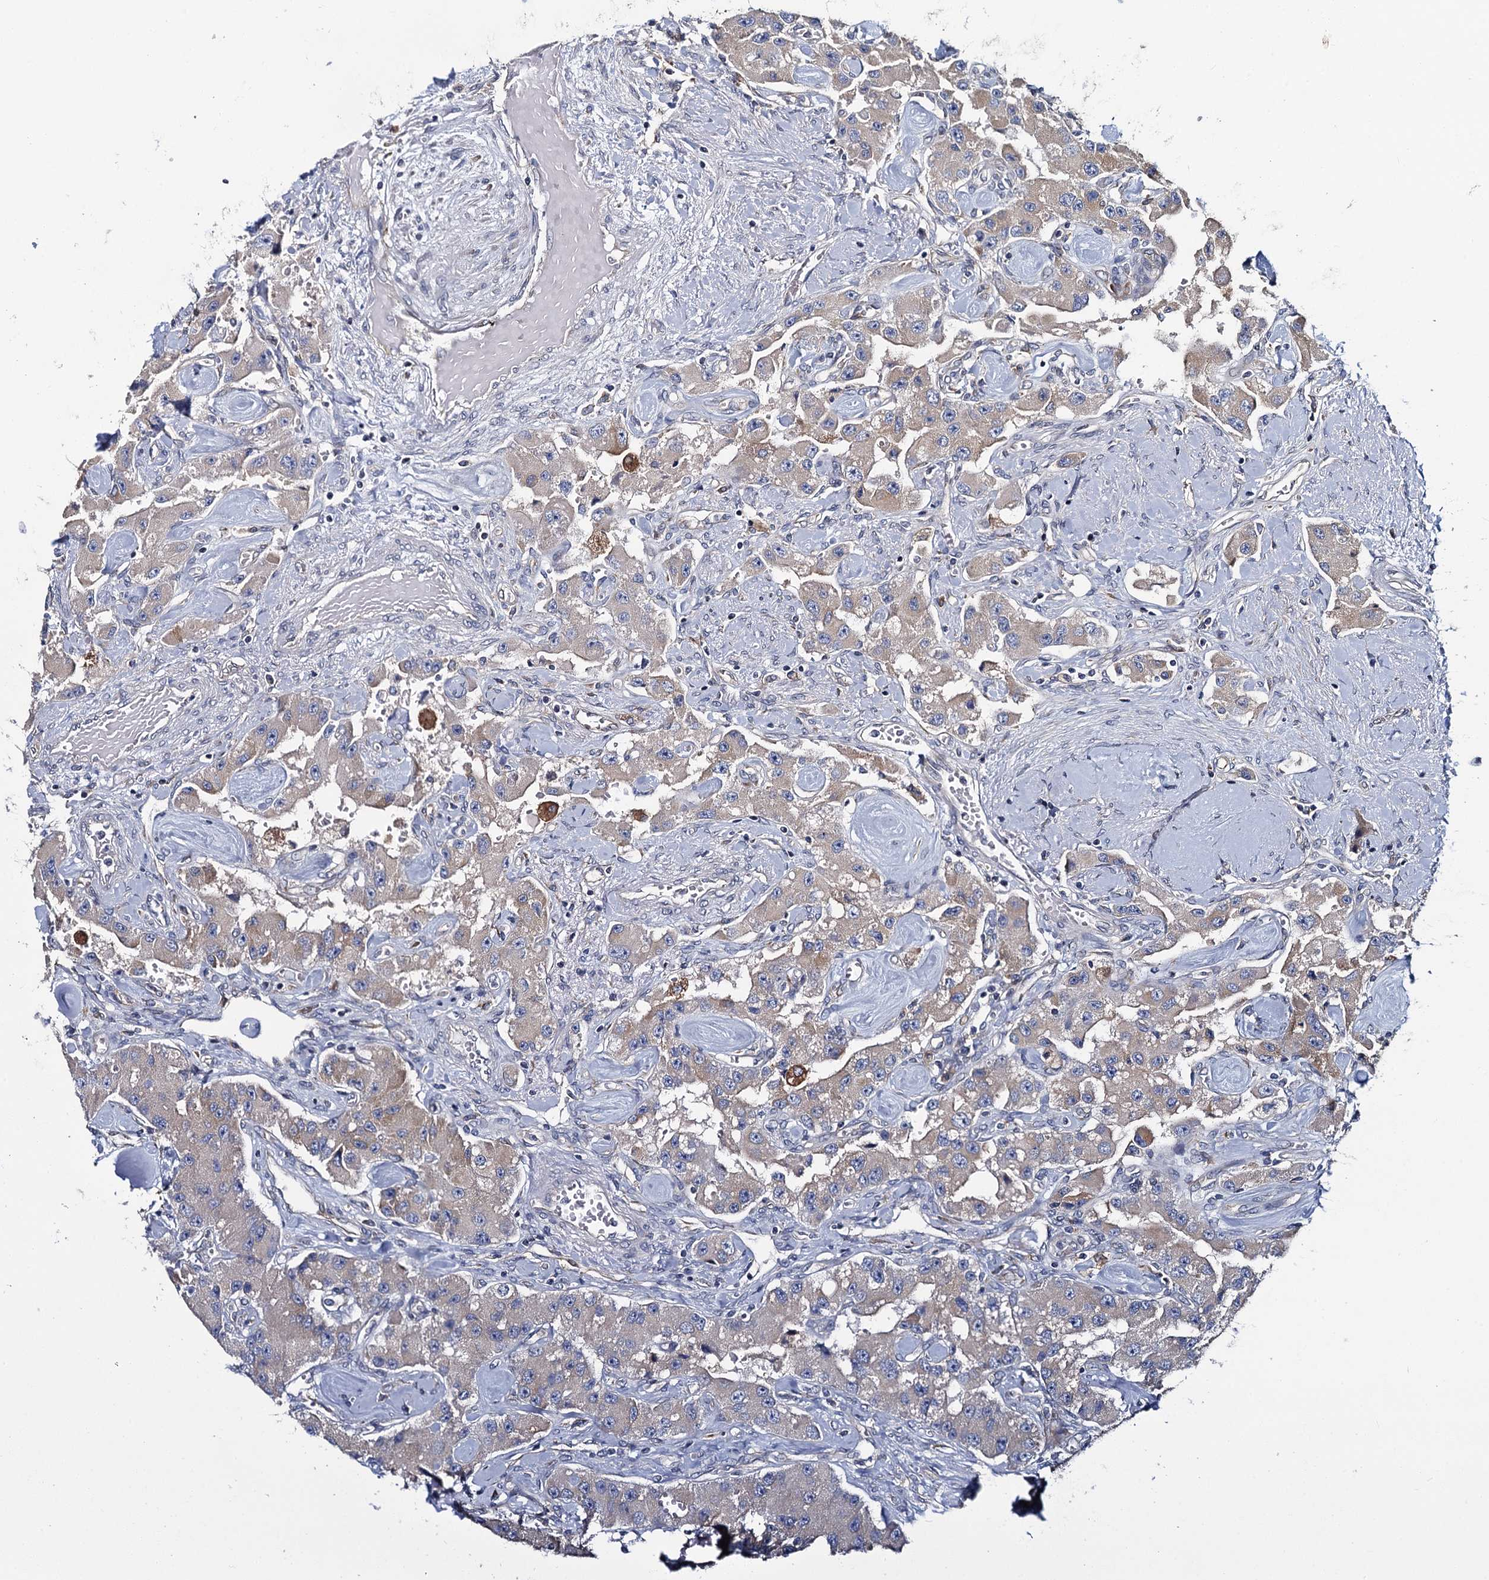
{"staining": {"intensity": "weak", "quantity": "<25%", "location": "cytoplasmic/membranous"}, "tissue": "carcinoid", "cell_type": "Tumor cells", "image_type": "cancer", "snomed": [{"axis": "morphology", "description": "Carcinoid, malignant, NOS"}, {"axis": "topography", "description": "Pancreas"}], "caption": "A high-resolution image shows immunohistochemistry staining of carcinoid, which displays no significant positivity in tumor cells. (DAB (3,3'-diaminobenzidine) immunohistochemistry (IHC), high magnification).", "gene": "TMEM151A", "patient": {"sex": "male", "age": 41}}